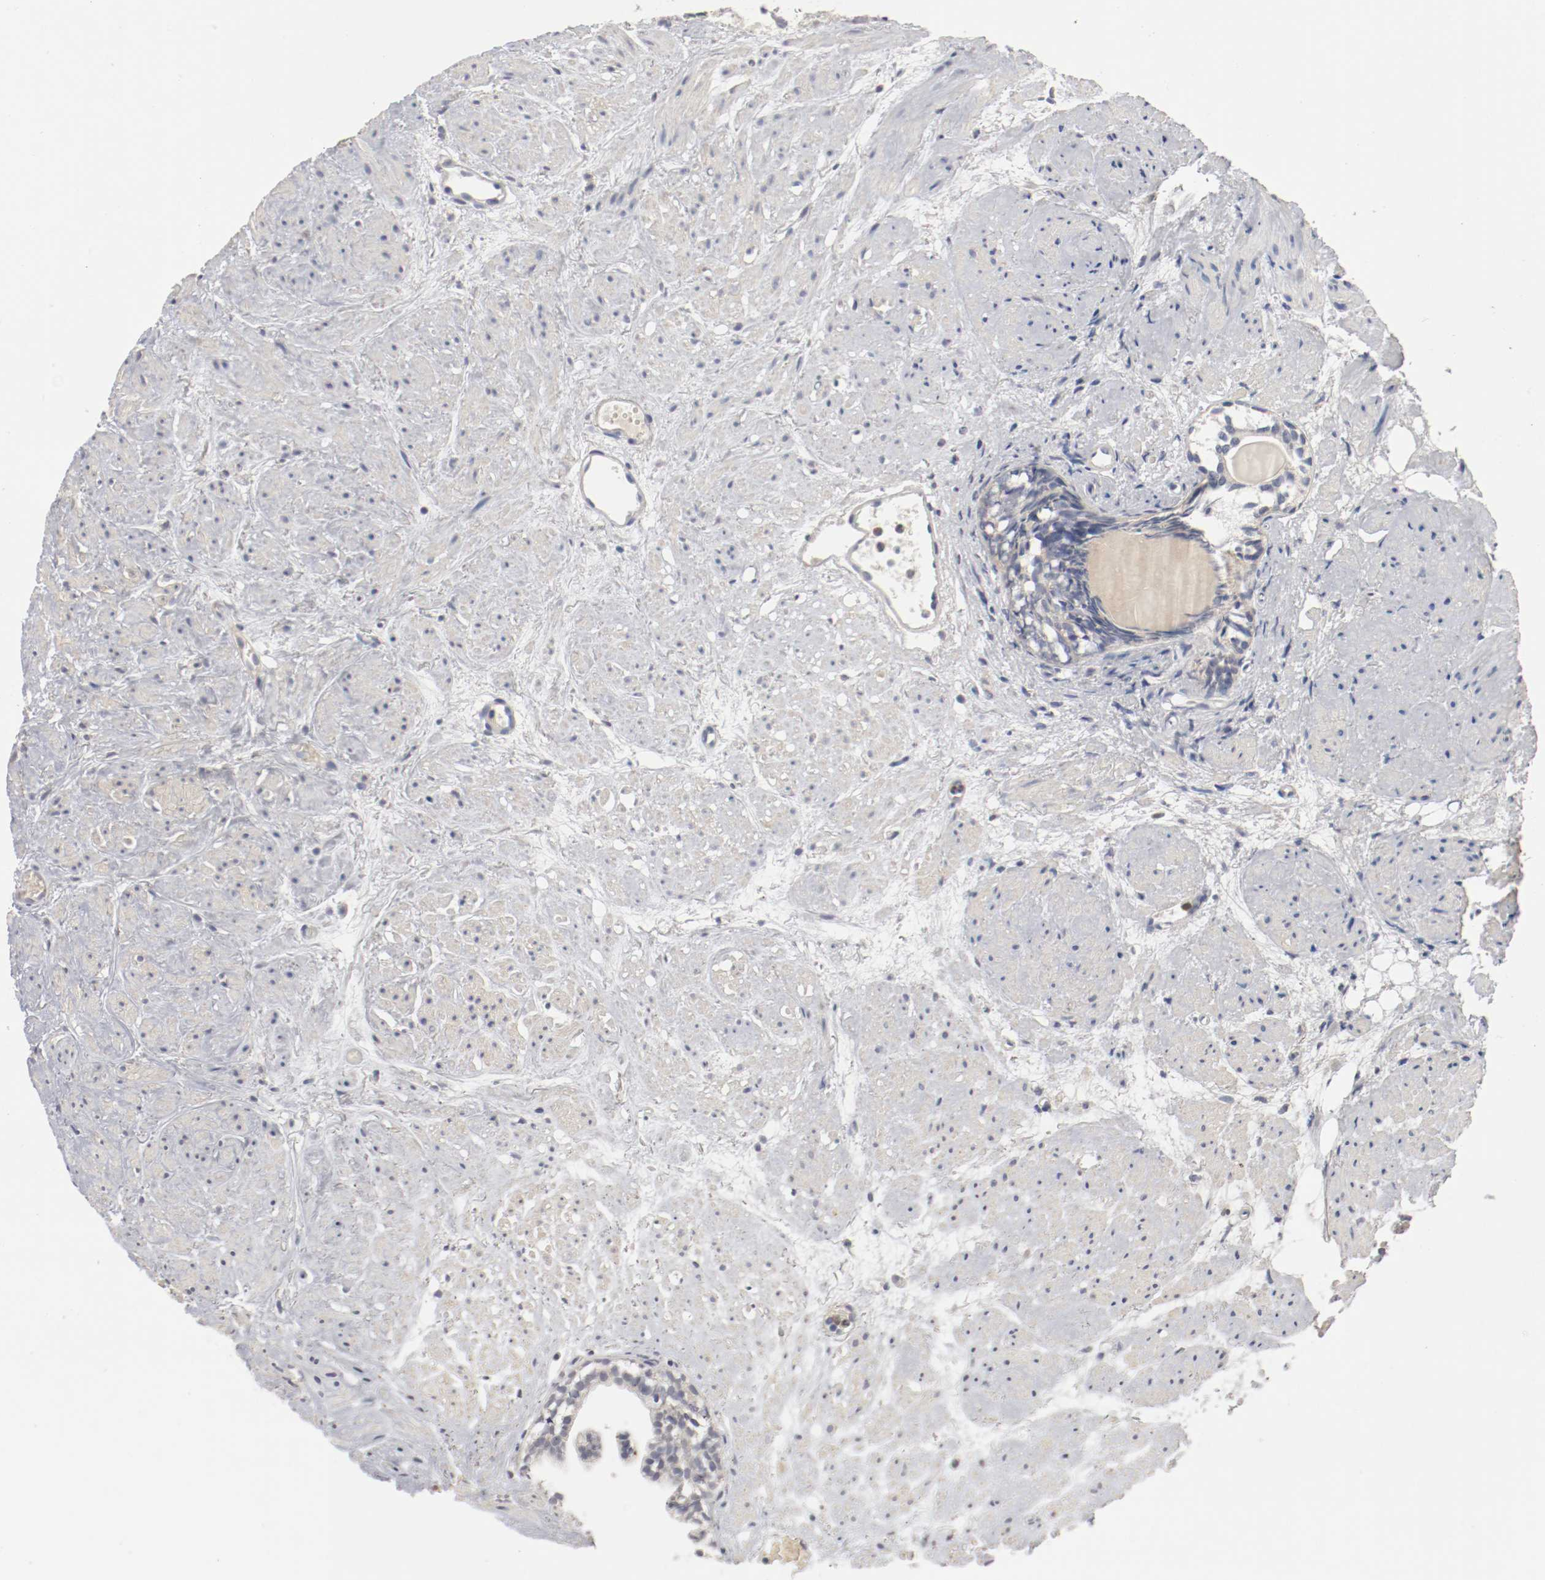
{"staining": {"intensity": "weak", "quantity": "<25%", "location": "cytoplasmic/membranous"}, "tissue": "prostate cancer", "cell_type": "Tumor cells", "image_type": "cancer", "snomed": [{"axis": "morphology", "description": "Adenocarcinoma, High grade"}, {"axis": "topography", "description": "Prostate"}], "caption": "DAB immunohistochemical staining of human prostate cancer shows no significant expression in tumor cells.", "gene": "REN", "patient": {"sex": "male", "age": 85}}